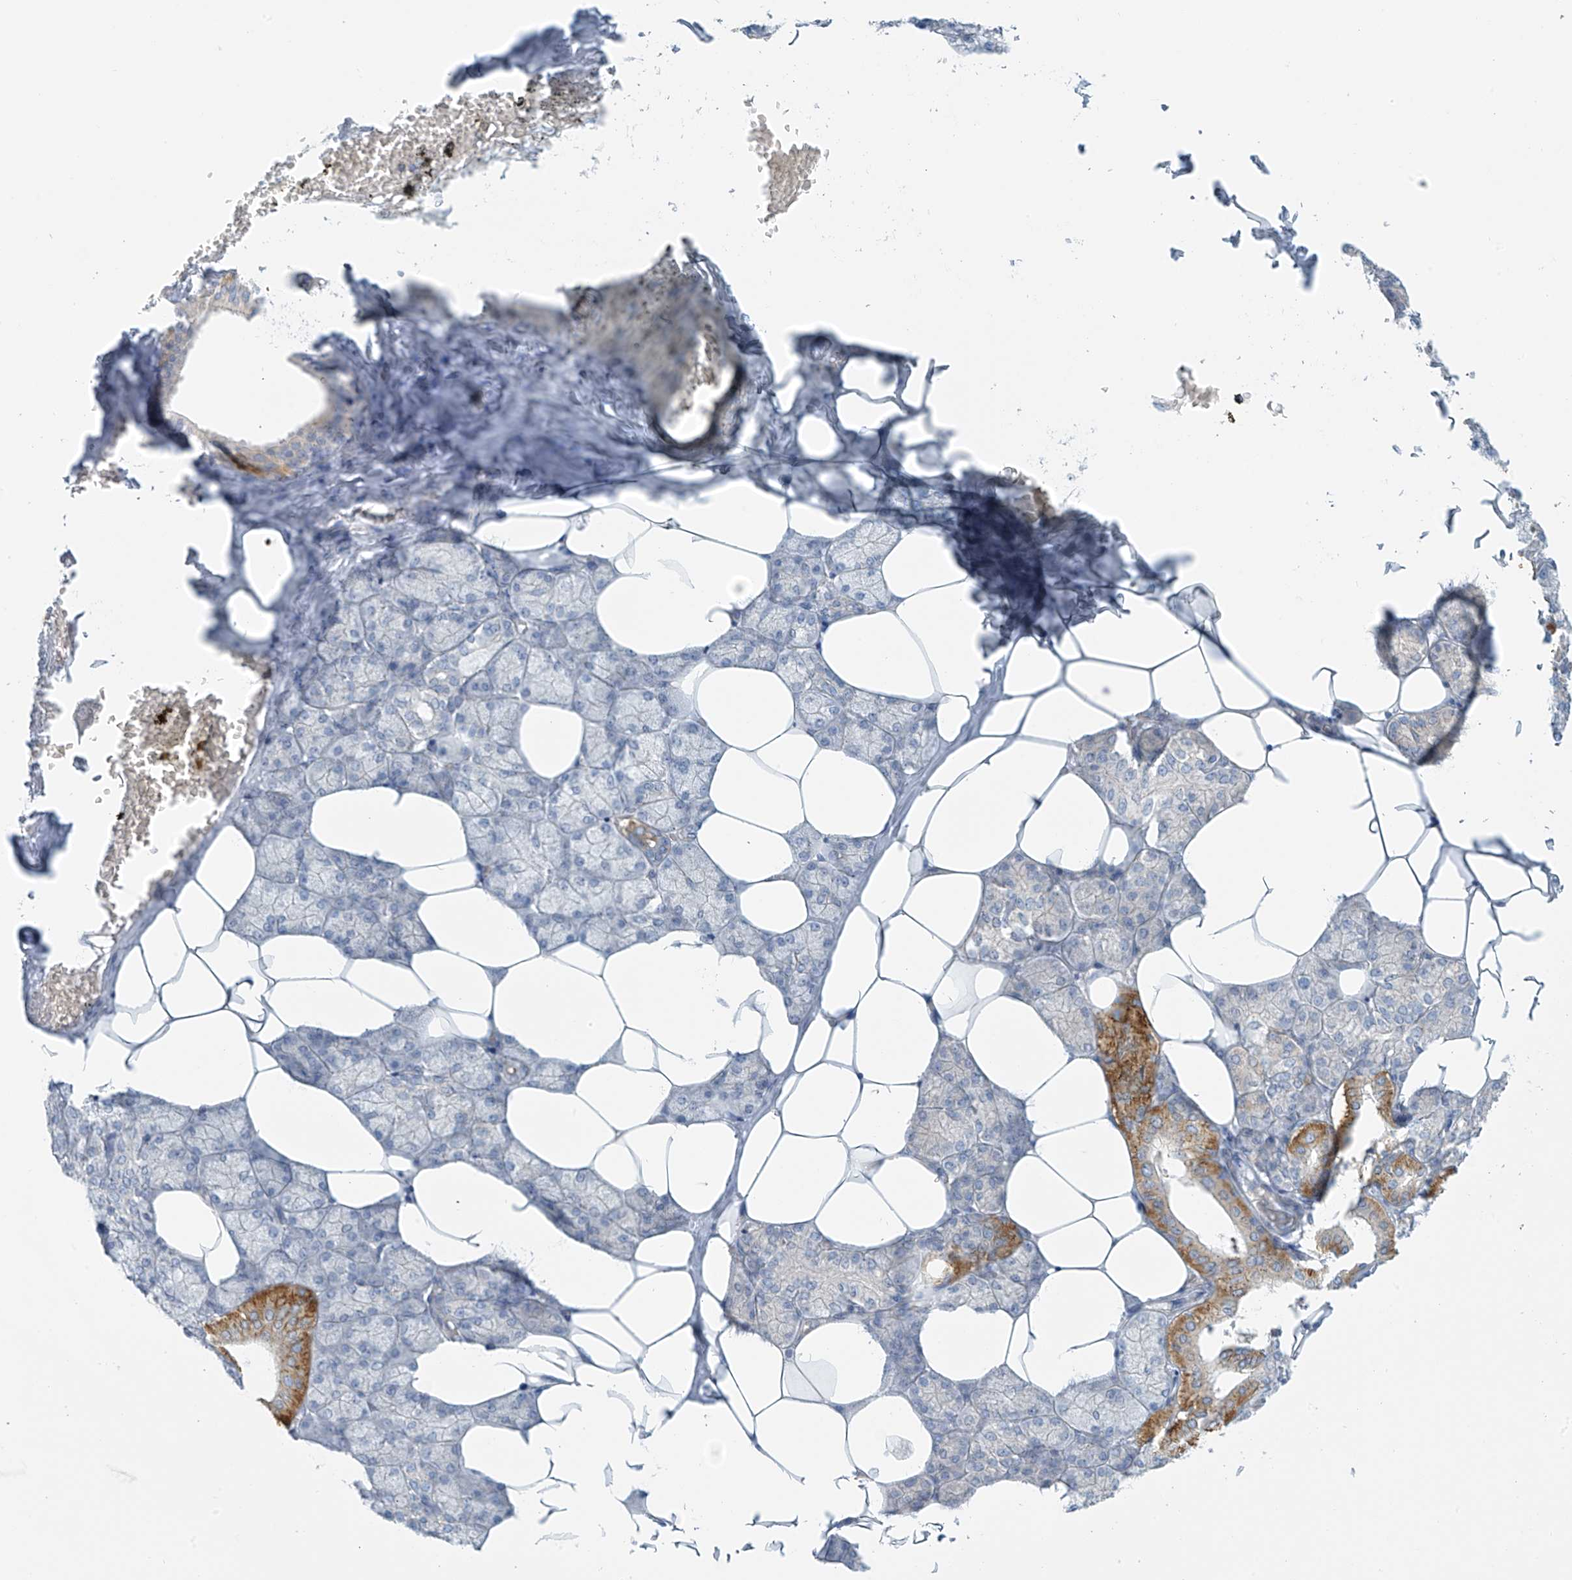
{"staining": {"intensity": "moderate", "quantity": "<25%", "location": "cytoplasmic/membranous"}, "tissue": "salivary gland", "cell_type": "Glandular cells", "image_type": "normal", "snomed": [{"axis": "morphology", "description": "Normal tissue, NOS"}, {"axis": "topography", "description": "Salivary gland"}], "caption": "Moderate cytoplasmic/membranous protein expression is identified in about <25% of glandular cells in salivary gland. (brown staining indicates protein expression, while blue staining denotes nuclei).", "gene": "SLC6A12", "patient": {"sex": "male", "age": 62}}